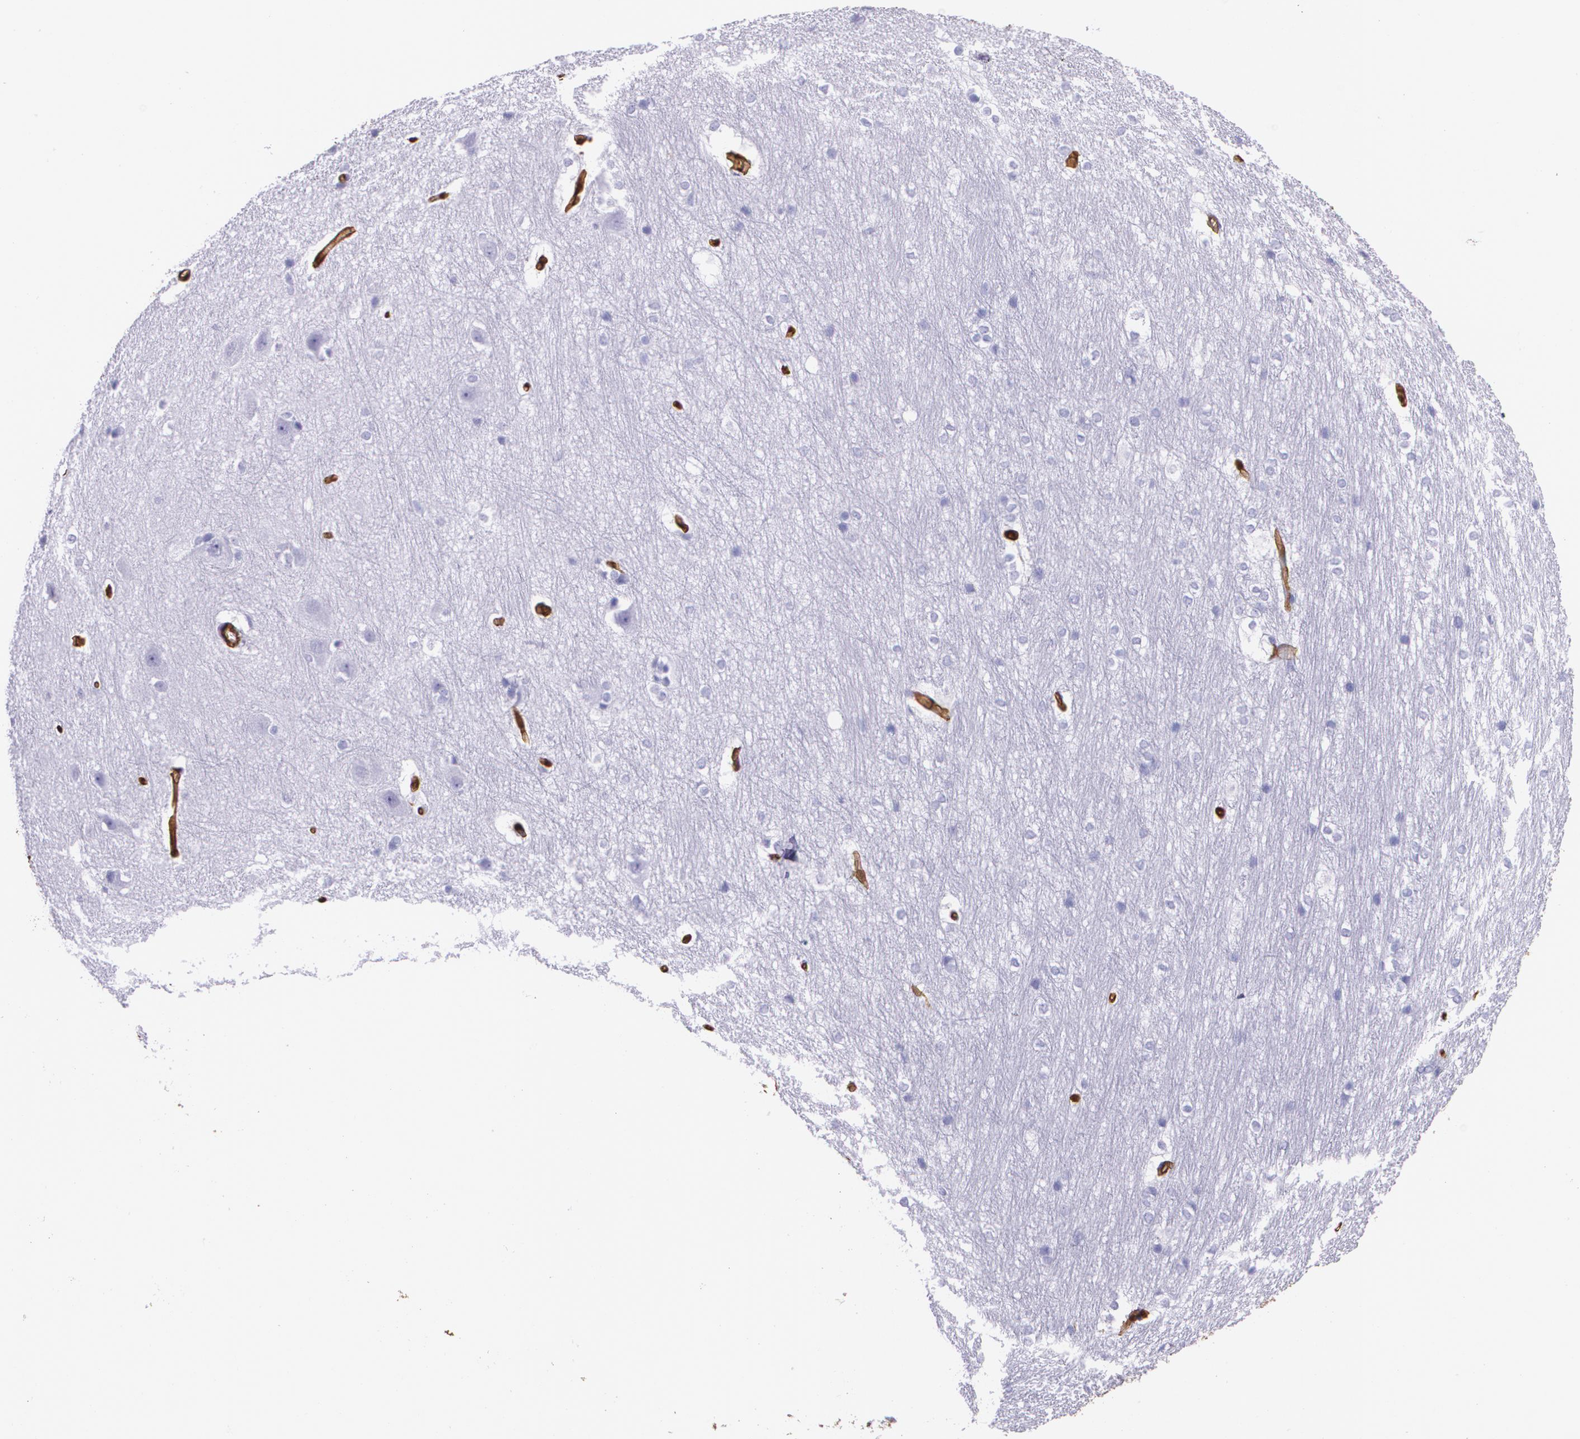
{"staining": {"intensity": "negative", "quantity": "none", "location": "none"}, "tissue": "hippocampus", "cell_type": "Glial cells", "image_type": "normal", "snomed": [{"axis": "morphology", "description": "Normal tissue, NOS"}, {"axis": "topography", "description": "Hippocampus"}], "caption": "This is an immunohistochemistry image of unremarkable human hippocampus. There is no staining in glial cells.", "gene": "MMP2", "patient": {"sex": "female", "age": 19}}